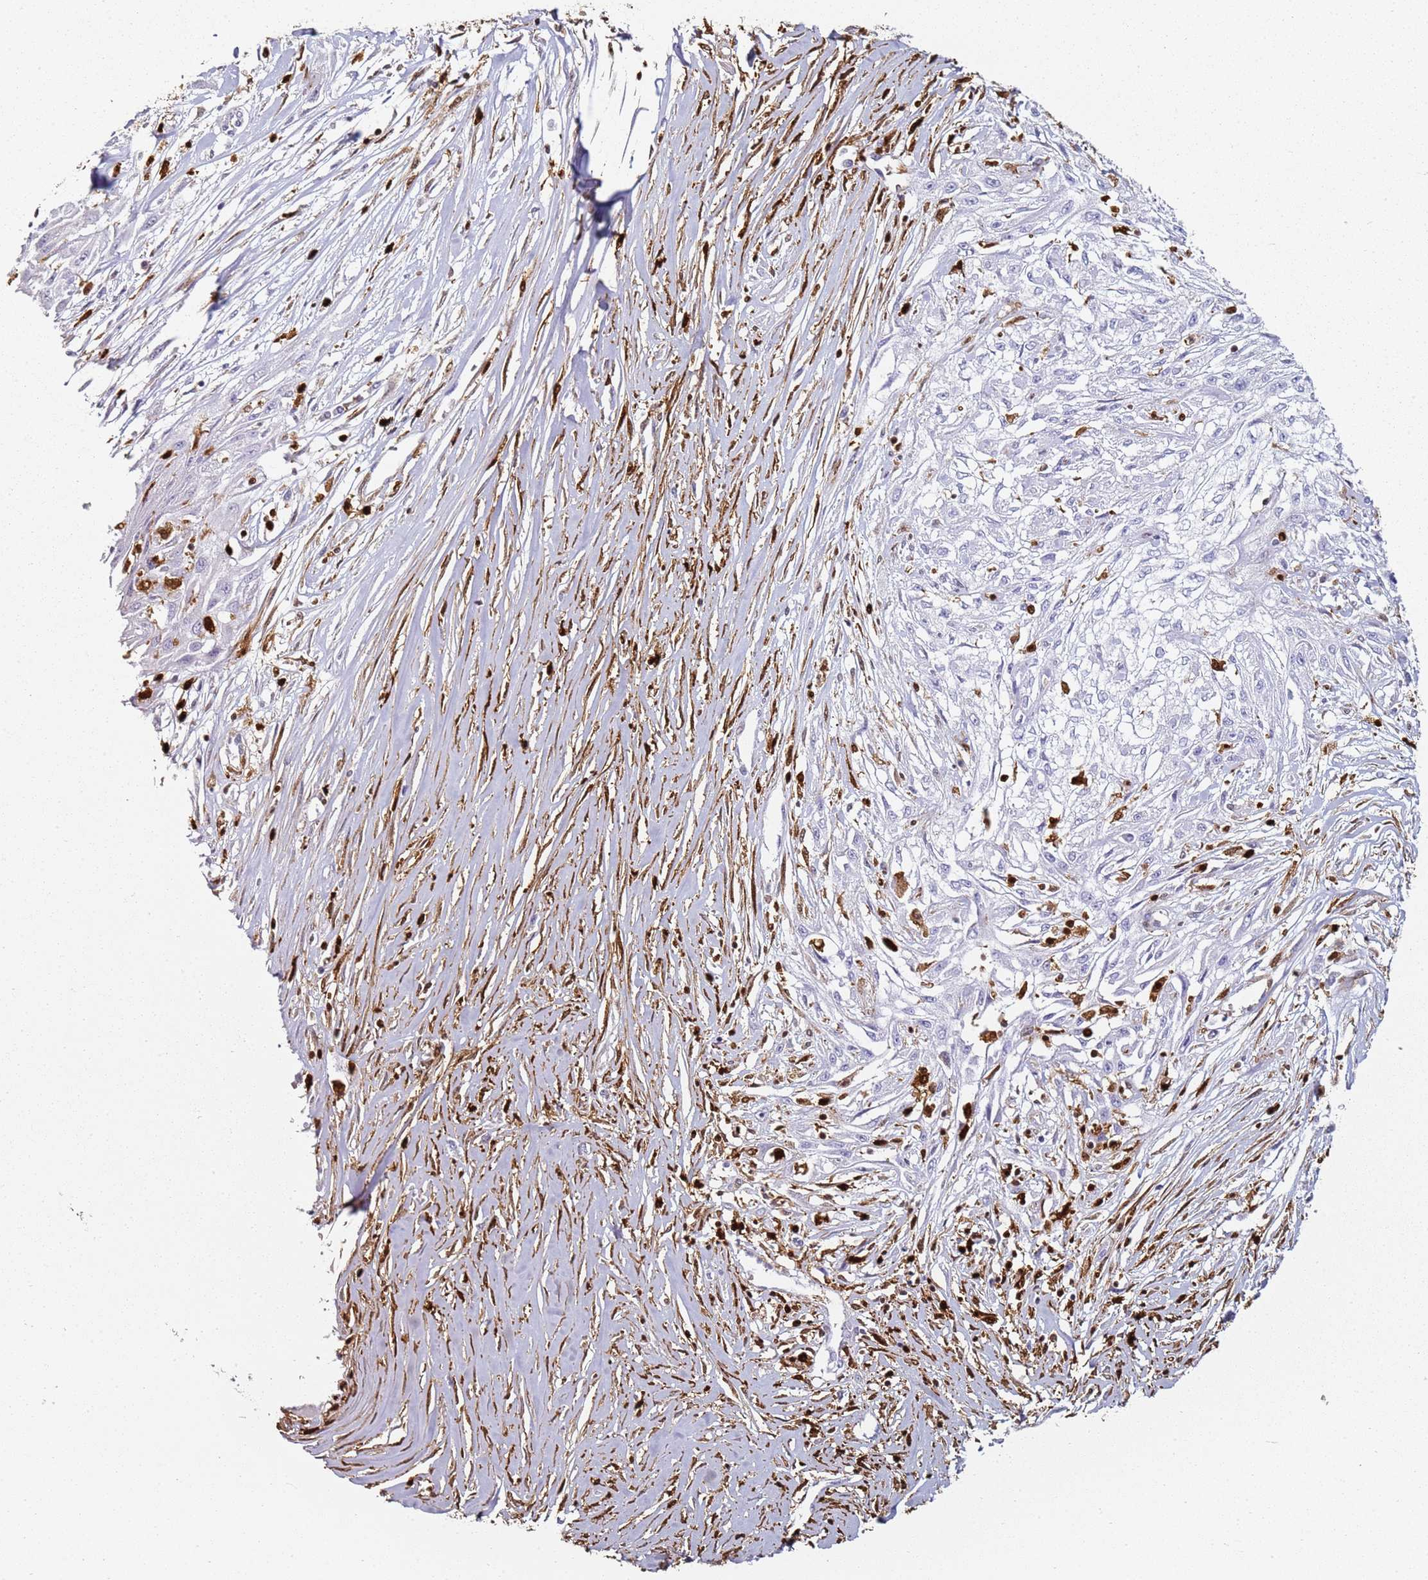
{"staining": {"intensity": "negative", "quantity": "none", "location": "none"}, "tissue": "skin cancer", "cell_type": "Tumor cells", "image_type": "cancer", "snomed": [{"axis": "morphology", "description": "Squamous cell carcinoma, NOS"}, {"axis": "morphology", "description": "Squamous cell carcinoma, metastatic, NOS"}, {"axis": "topography", "description": "Skin"}, {"axis": "topography", "description": "Lymph node"}], "caption": "Tumor cells show no significant protein expression in skin cancer. (DAB immunohistochemistry (IHC) with hematoxylin counter stain).", "gene": "S100A4", "patient": {"sex": "male", "age": 75}}